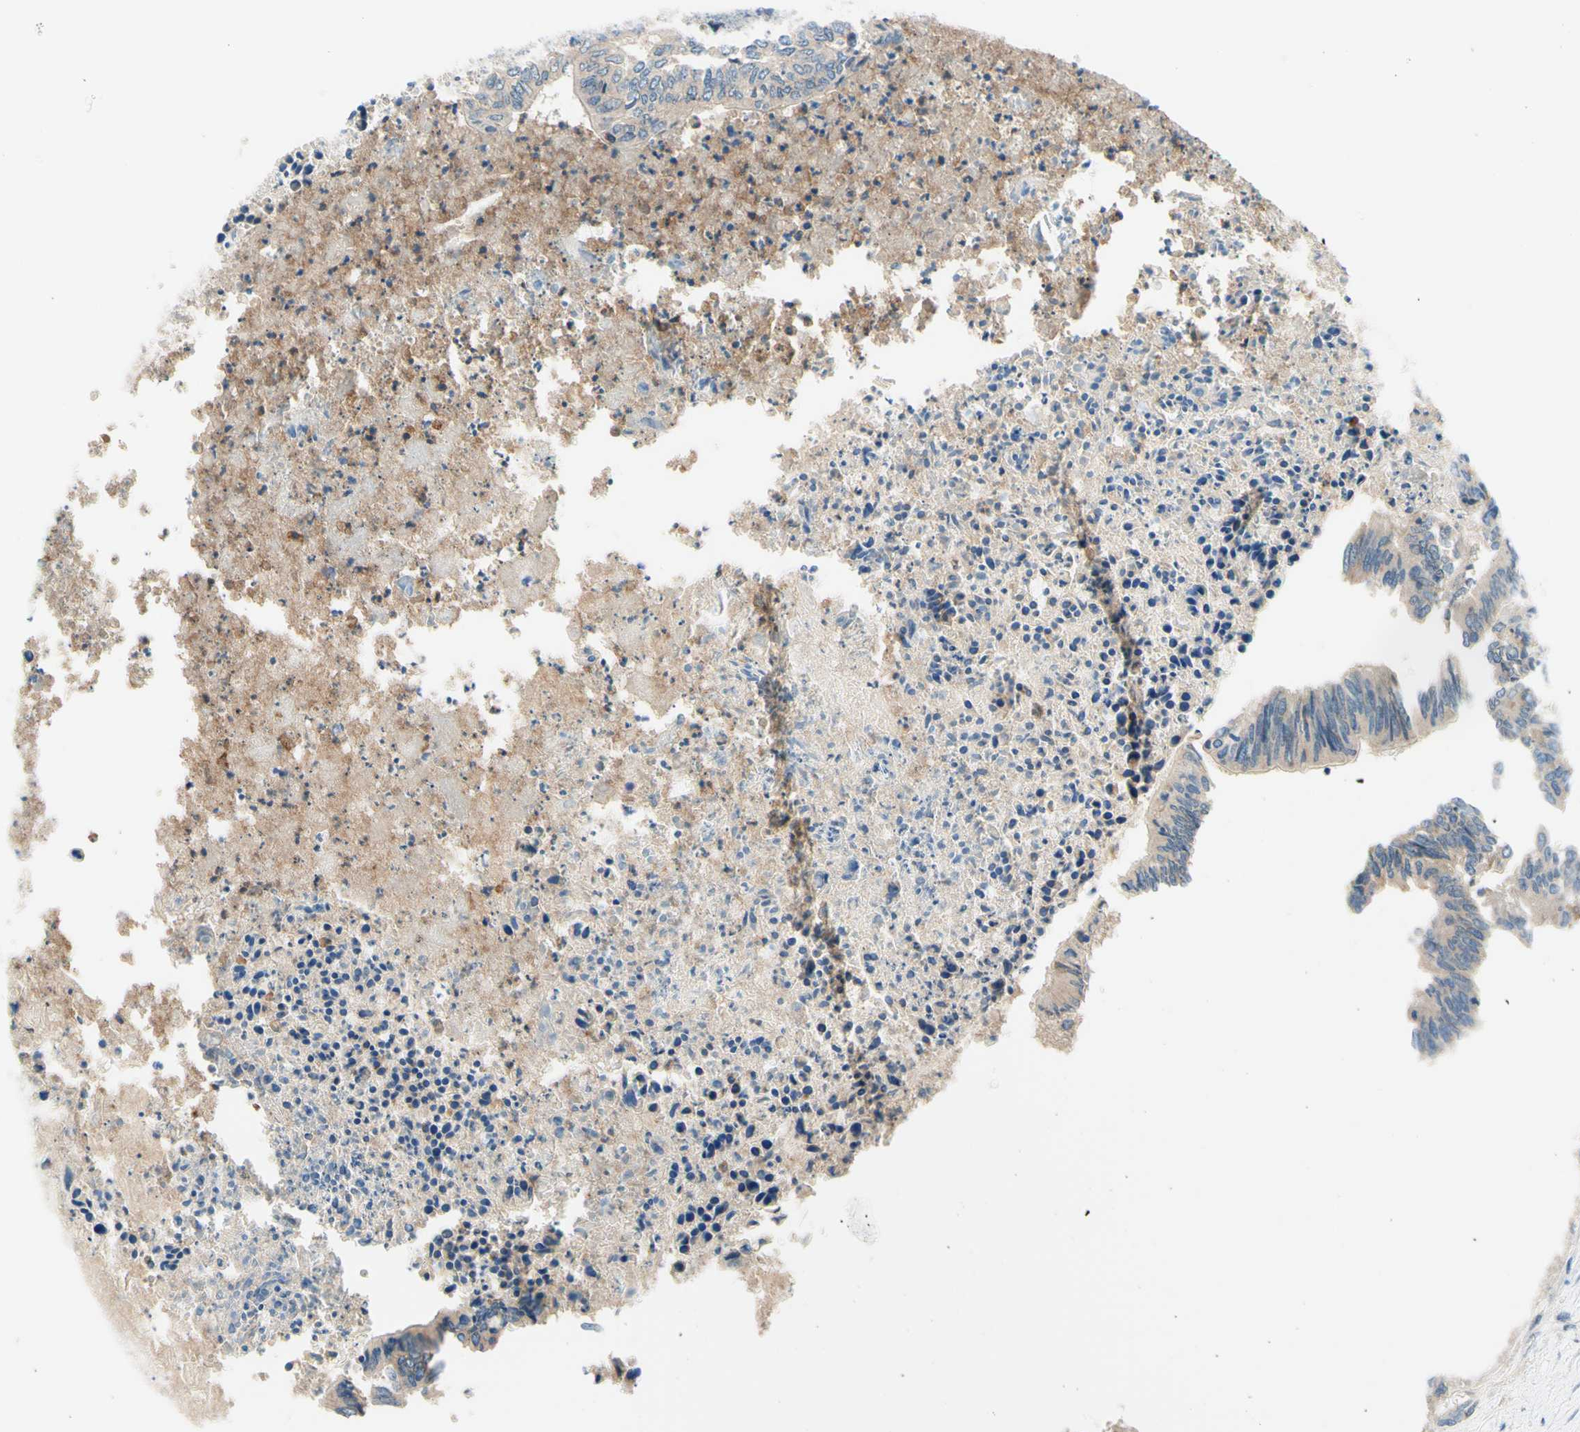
{"staining": {"intensity": "weak", "quantity": "25%-75%", "location": "cytoplasmic/membranous"}, "tissue": "colorectal cancer", "cell_type": "Tumor cells", "image_type": "cancer", "snomed": [{"axis": "morphology", "description": "Adenocarcinoma, NOS"}, {"axis": "topography", "description": "Rectum"}], "caption": "Human colorectal cancer (adenocarcinoma) stained with a brown dye displays weak cytoplasmic/membranous positive staining in approximately 25%-75% of tumor cells.", "gene": "SIGLEC9", "patient": {"sex": "male", "age": 63}}